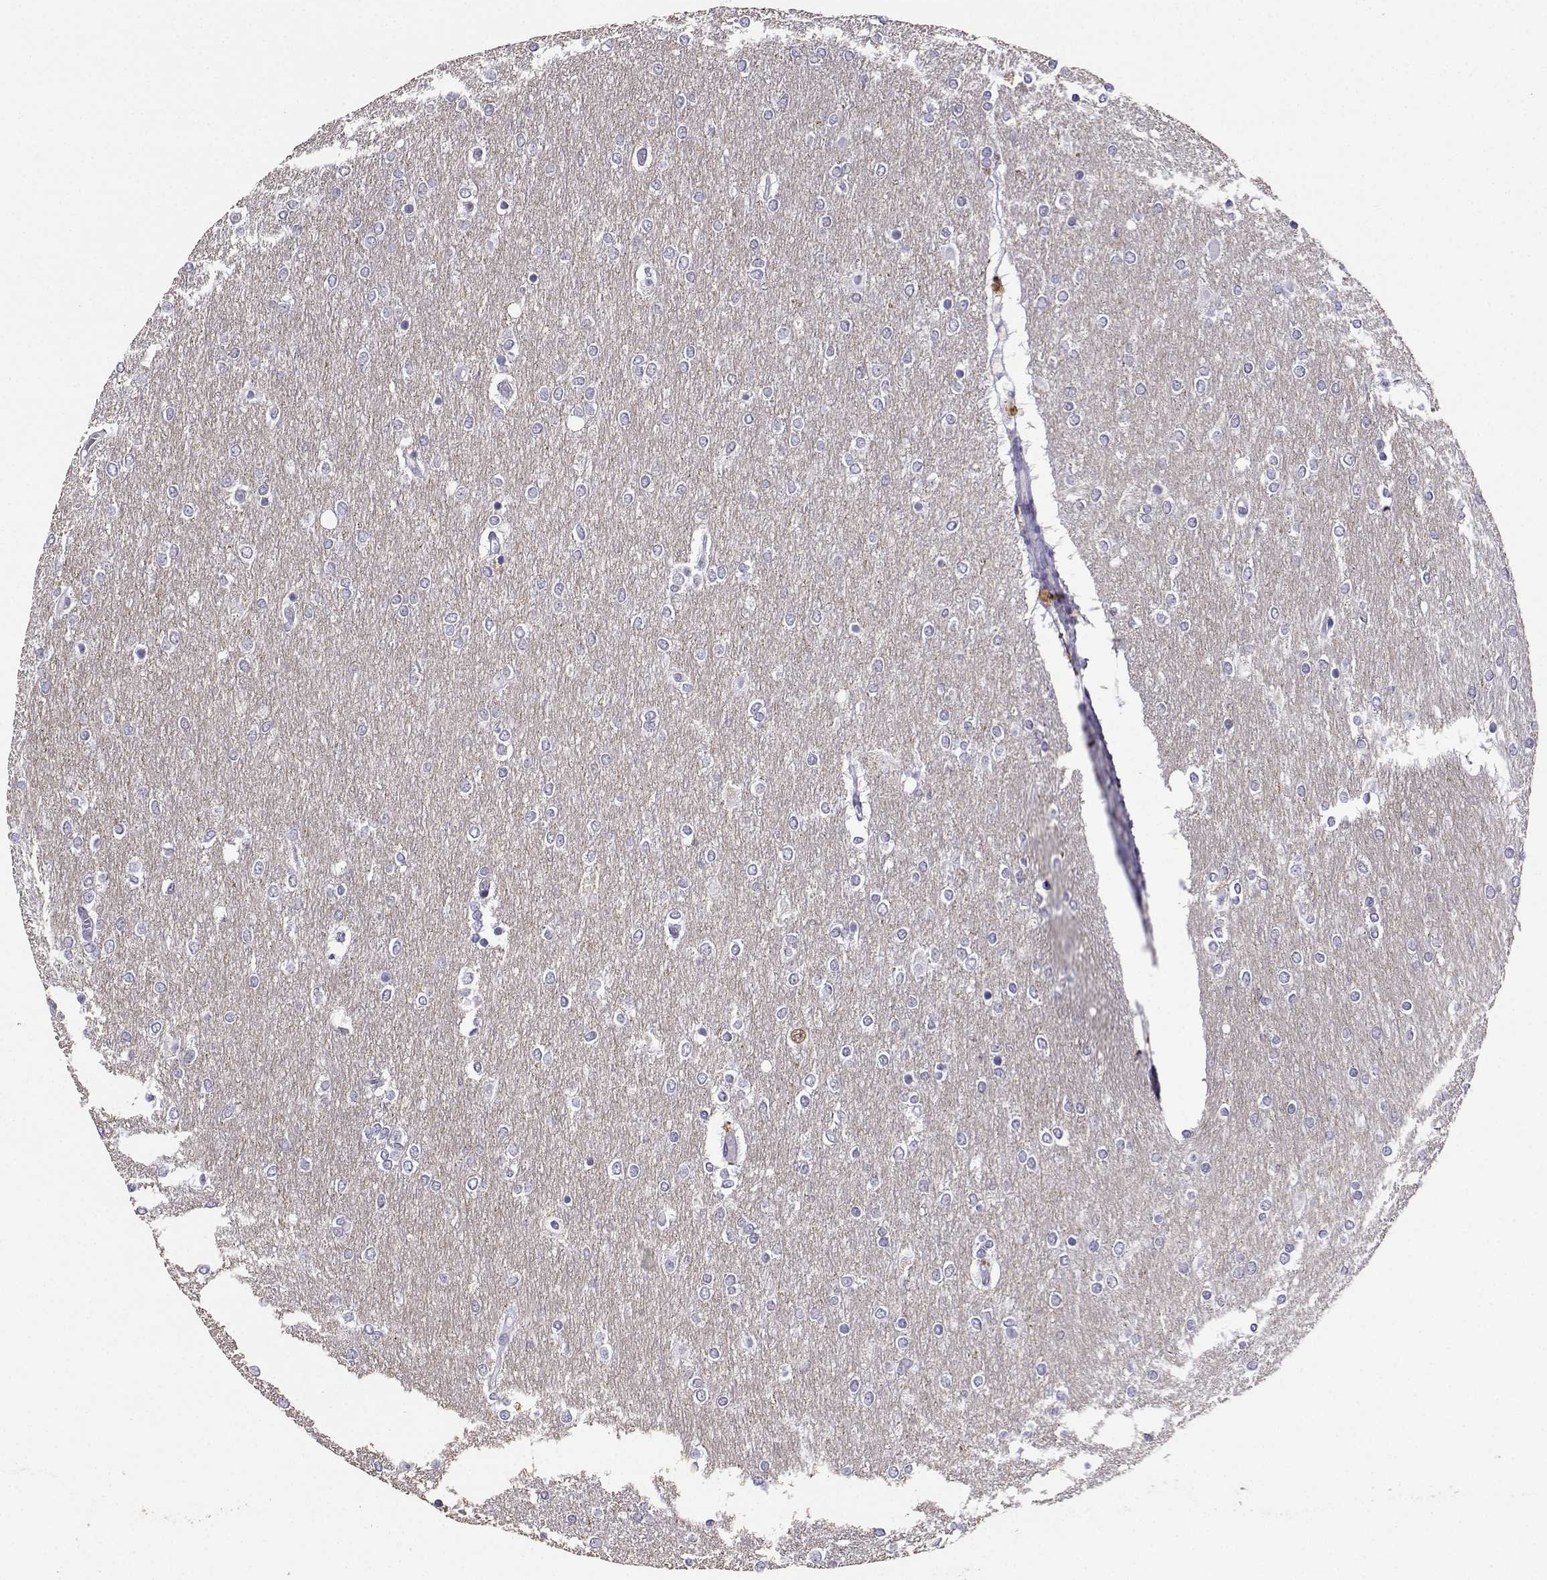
{"staining": {"intensity": "negative", "quantity": "none", "location": "none"}, "tissue": "glioma", "cell_type": "Tumor cells", "image_type": "cancer", "snomed": [{"axis": "morphology", "description": "Glioma, malignant, High grade"}, {"axis": "topography", "description": "Brain"}], "caption": "Photomicrograph shows no protein staining in tumor cells of malignant glioma (high-grade) tissue.", "gene": "TBR1", "patient": {"sex": "female", "age": 61}}